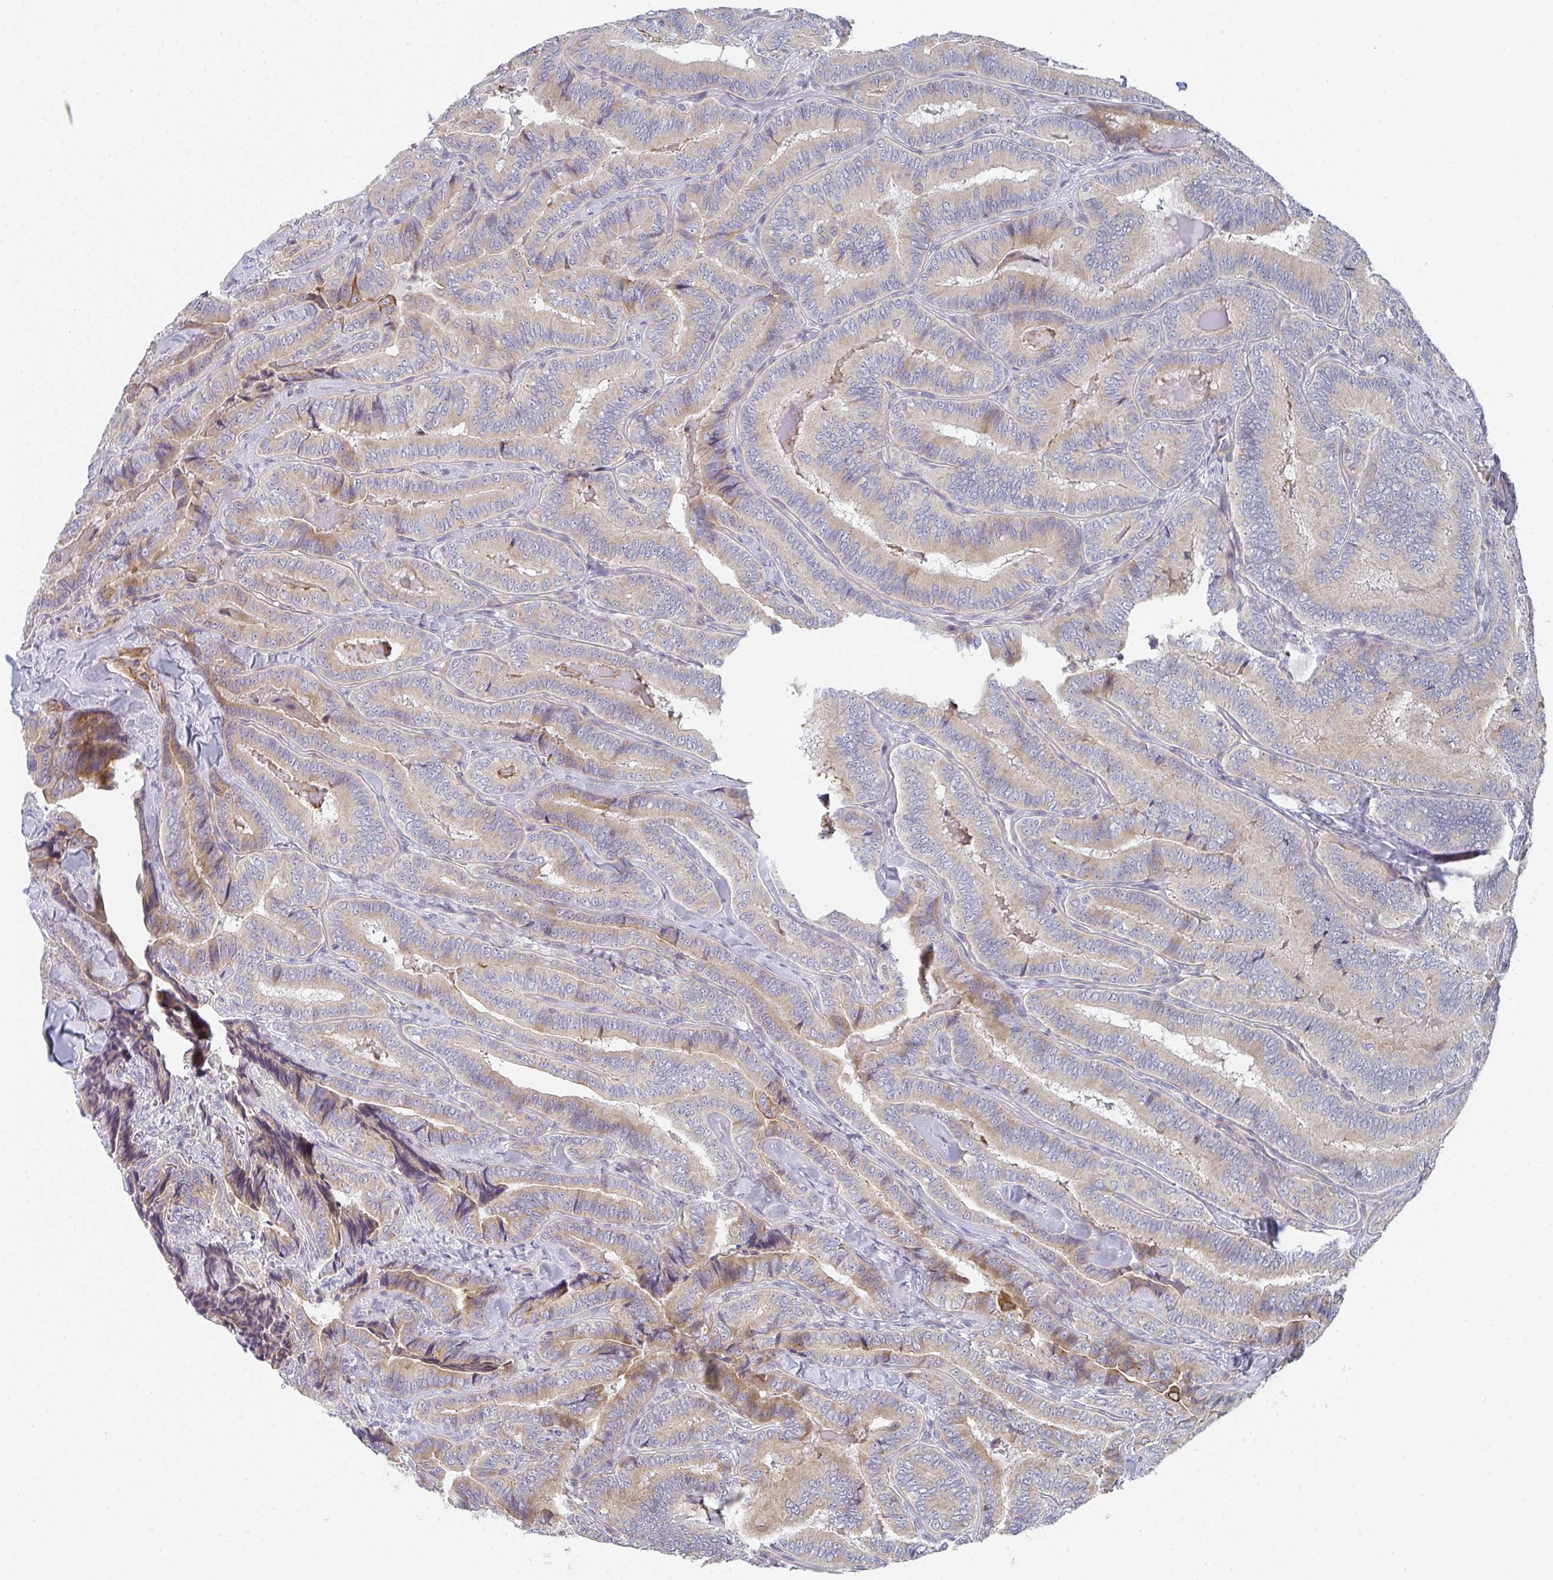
{"staining": {"intensity": "moderate", "quantity": "<25%", "location": "cytoplasmic/membranous"}, "tissue": "thyroid cancer", "cell_type": "Tumor cells", "image_type": "cancer", "snomed": [{"axis": "morphology", "description": "Papillary adenocarcinoma, NOS"}, {"axis": "topography", "description": "Thyroid gland"}], "caption": "Immunohistochemical staining of human thyroid cancer (papillary adenocarcinoma) shows moderate cytoplasmic/membranous protein expression in about <25% of tumor cells.", "gene": "KLHL33", "patient": {"sex": "male", "age": 61}}